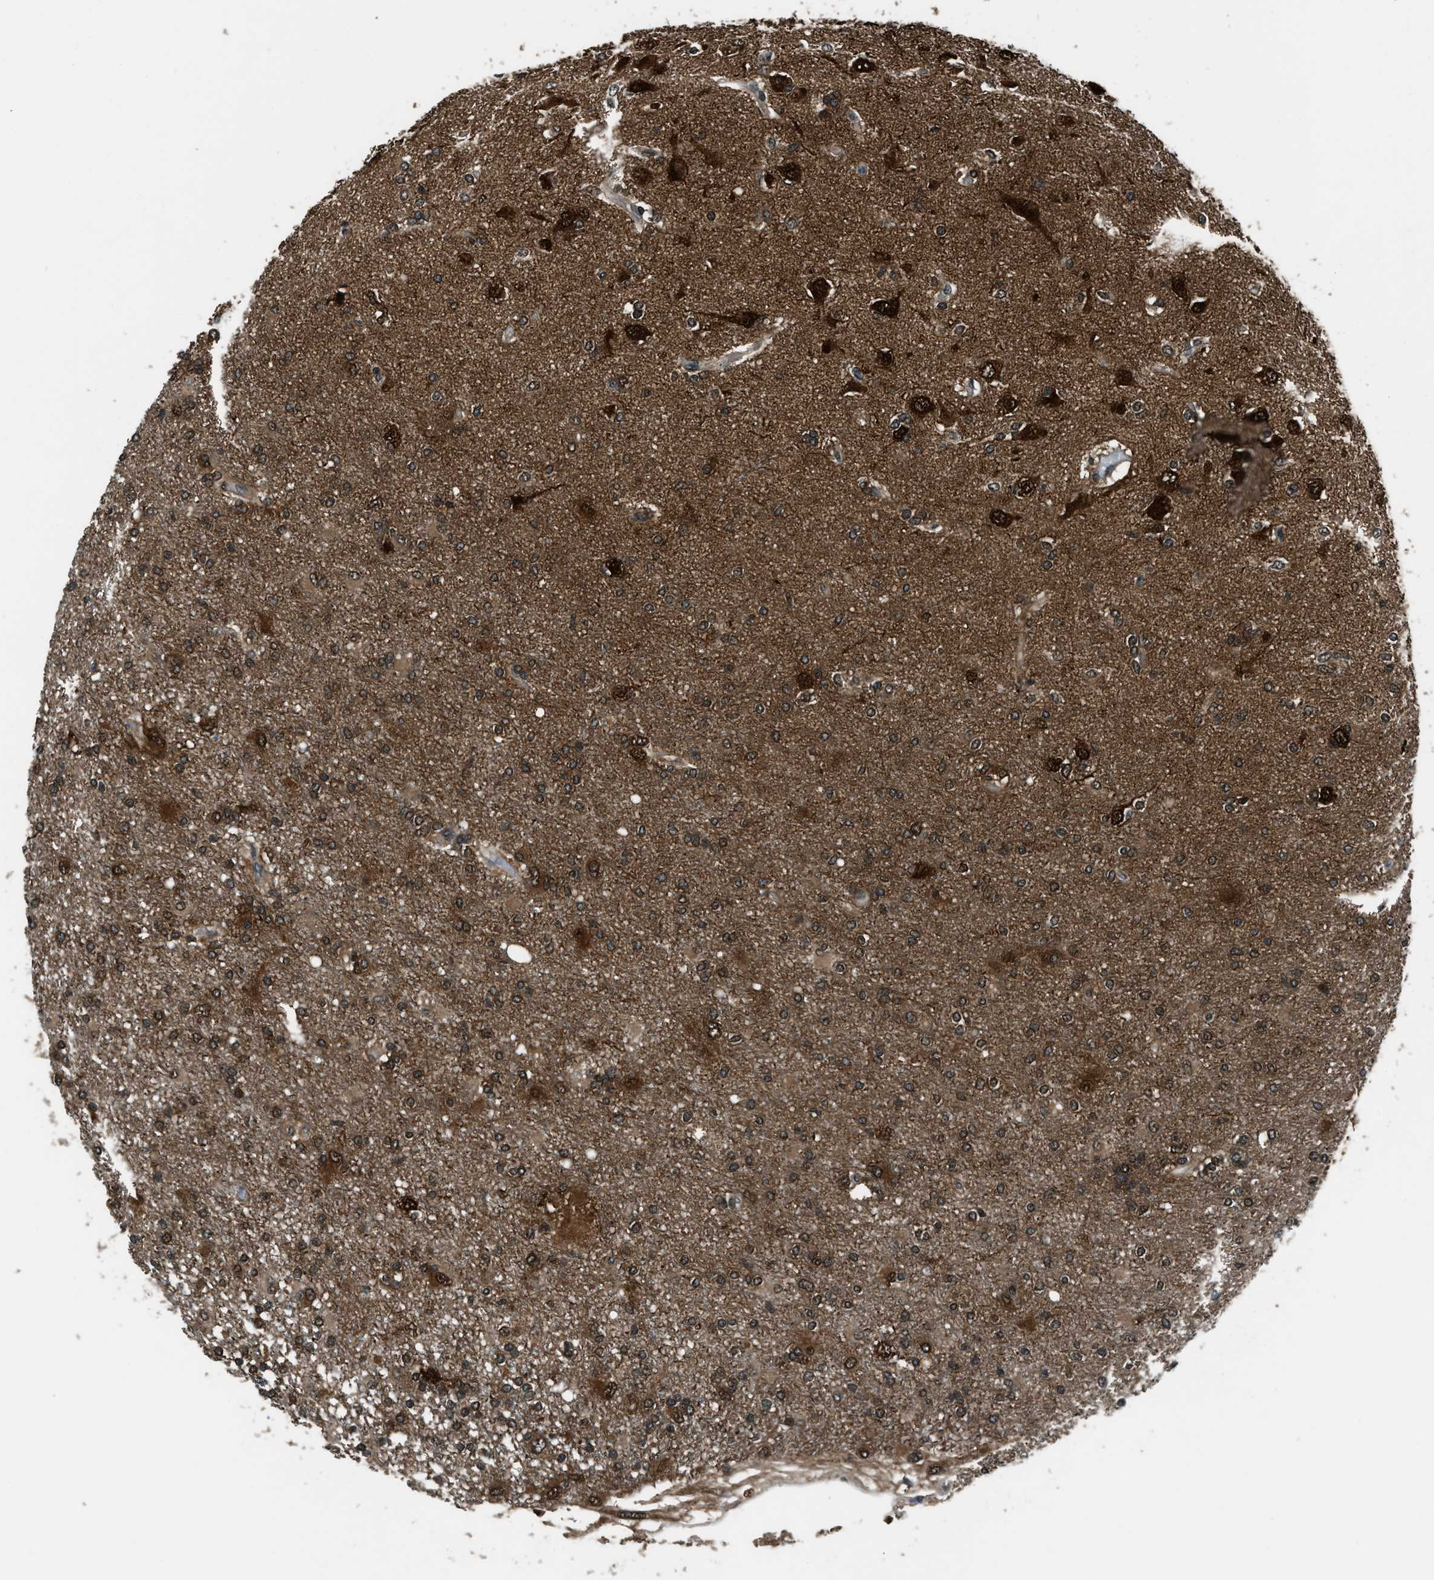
{"staining": {"intensity": "moderate", "quantity": ">75%", "location": "cytoplasmic/membranous,nuclear"}, "tissue": "glioma", "cell_type": "Tumor cells", "image_type": "cancer", "snomed": [{"axis": "morphology", "description": "Glioma, malignant, High grade"}, {"axis": "topography", "description": "Brain"}], "caption": "Protein analysis of malignant glioma (high-grade) tissue reveals moderate cytoplasmic/membranous and nuclear staining in approximately >75% of tumor cells.", "gene": "NUDCD3", "patient": {"sex": "female", "age": 59}}